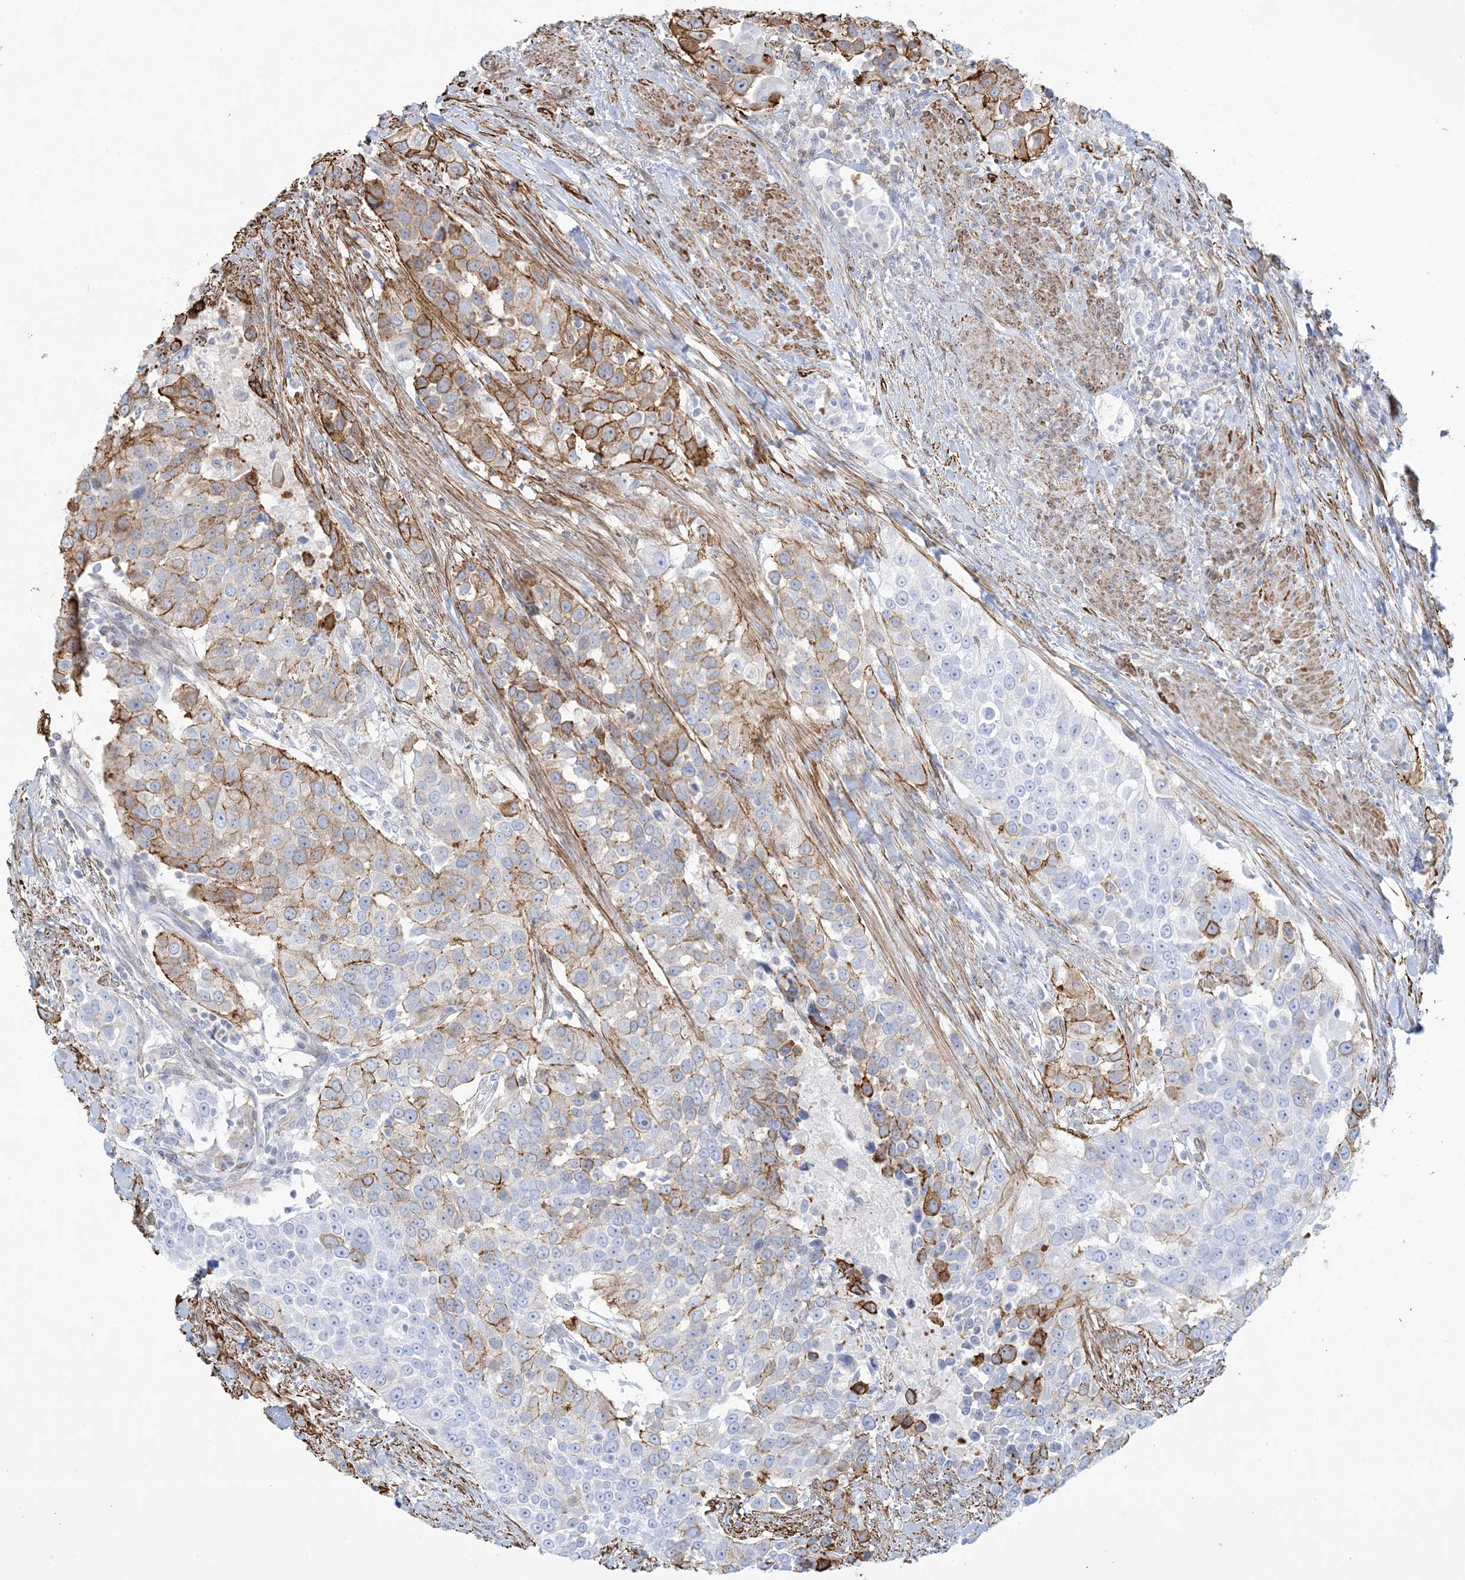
{"staining": {"intensity": "moderate", "quantity": "<25%", "location": "cytoplasmic/membranous"}, "tissue": "urothelial cancer", "cell_type": "Tumor cells", "image_type": "cancer", "snomed": [{"axis": "morphology", "description": "Urothelial carcinoma, High grade"}, {"axis": "topography", "description": "Urinary bladder"}], "caption": "Moderate cytoplasmic/membranous staining is seen in about <25% of tumor cells in urothelial cancer.", "gene": "B3GNT7", "patient": {"sex": "female", "age": 80}}